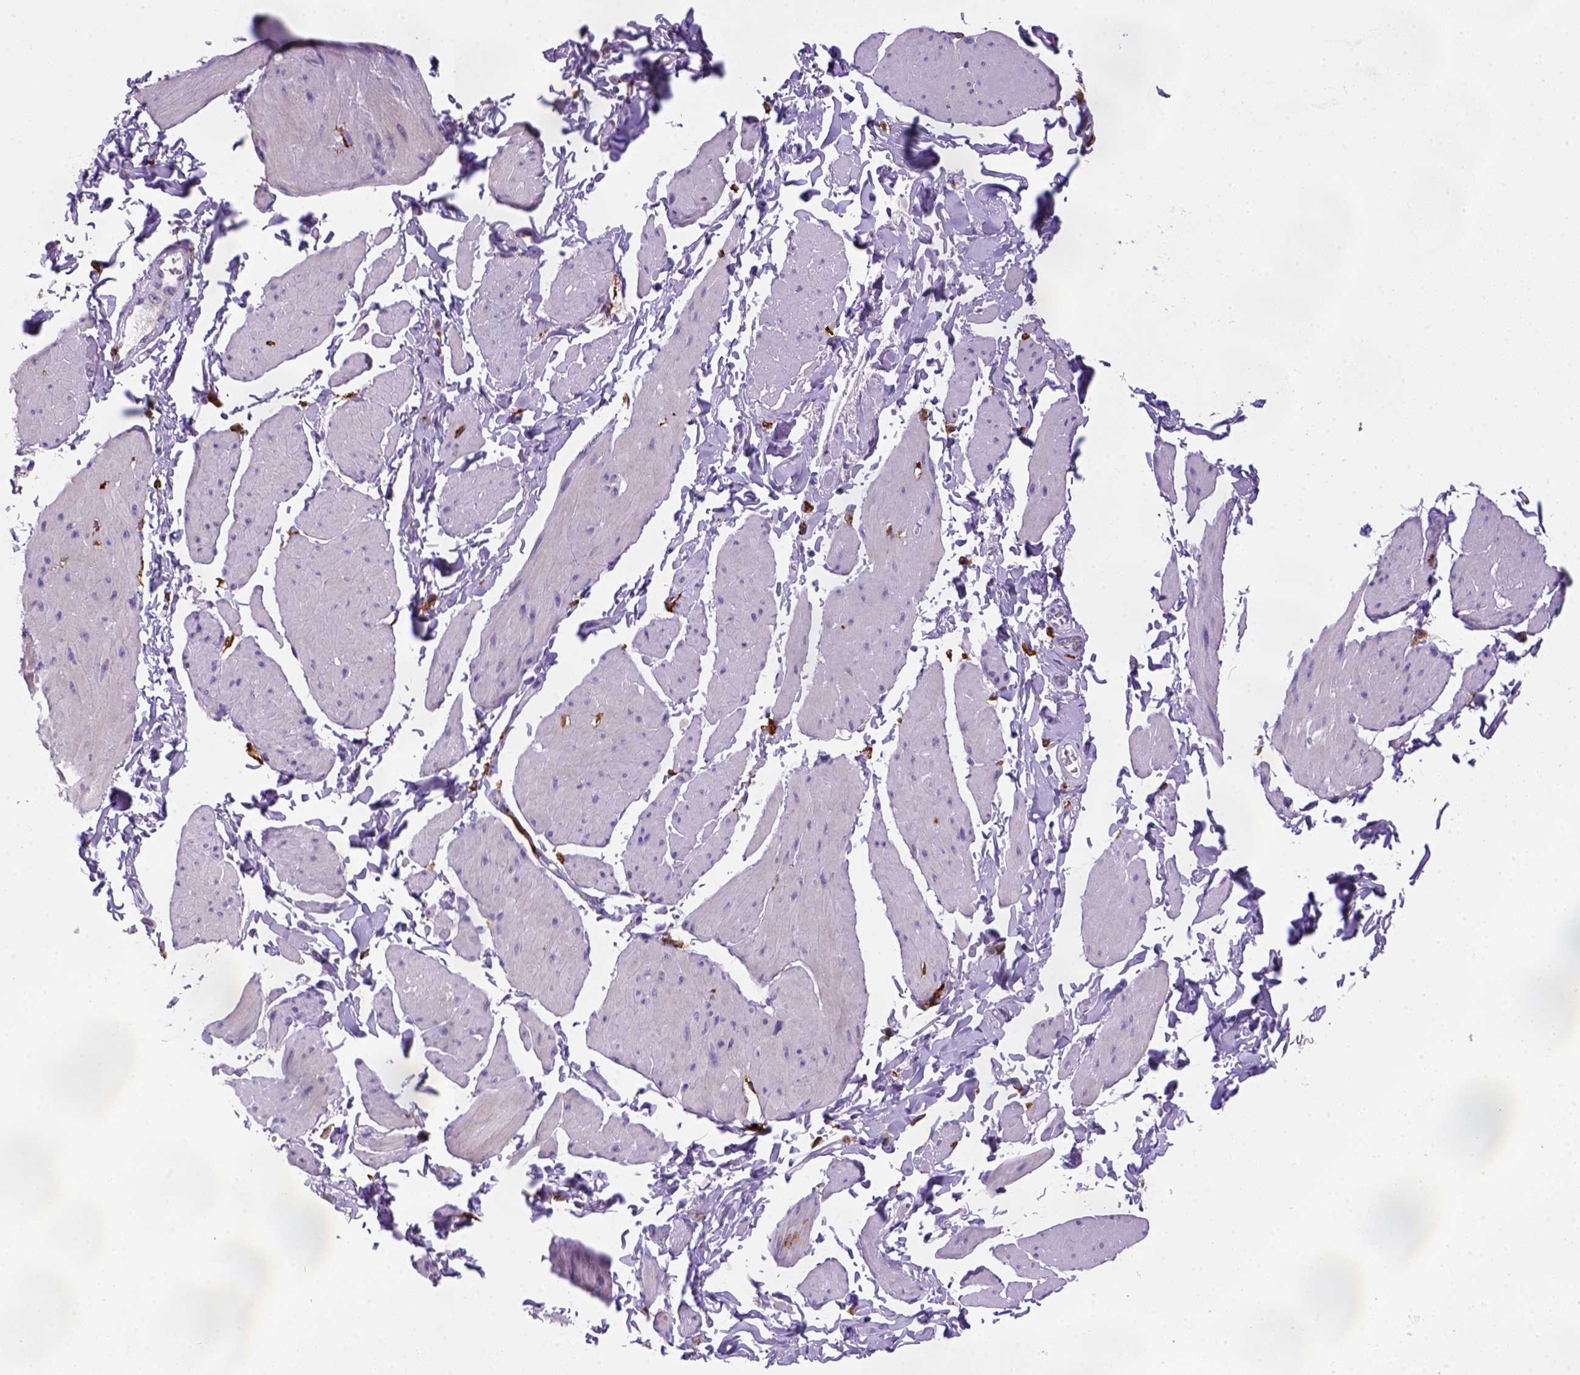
{"staining": {"intensity": "negative", "quantity": "none", "location": "none"}, "tissue": "smooth muscle", "cell_type": "Smooth muscle cells", "image_type": "normal", "snomed": [{"axis": "morphology", "description": "Normal tissue, NOS"}, {"axis": "topography", "description": "Adipose tissue"}, {"axis": "topography", "description": "Smooth muscle"}, {"axis": "topography", "description": "Peripheral nerve tissue"}], "caption": "High power microscopy micrograph of an immunohistochemistry (IHC) photomicrograph of unremarkable smooth muscle, revealing no significant staining in smooth muscle cells.", "gene": "CD14", "patient": {"sex": "male", "age": 83}}